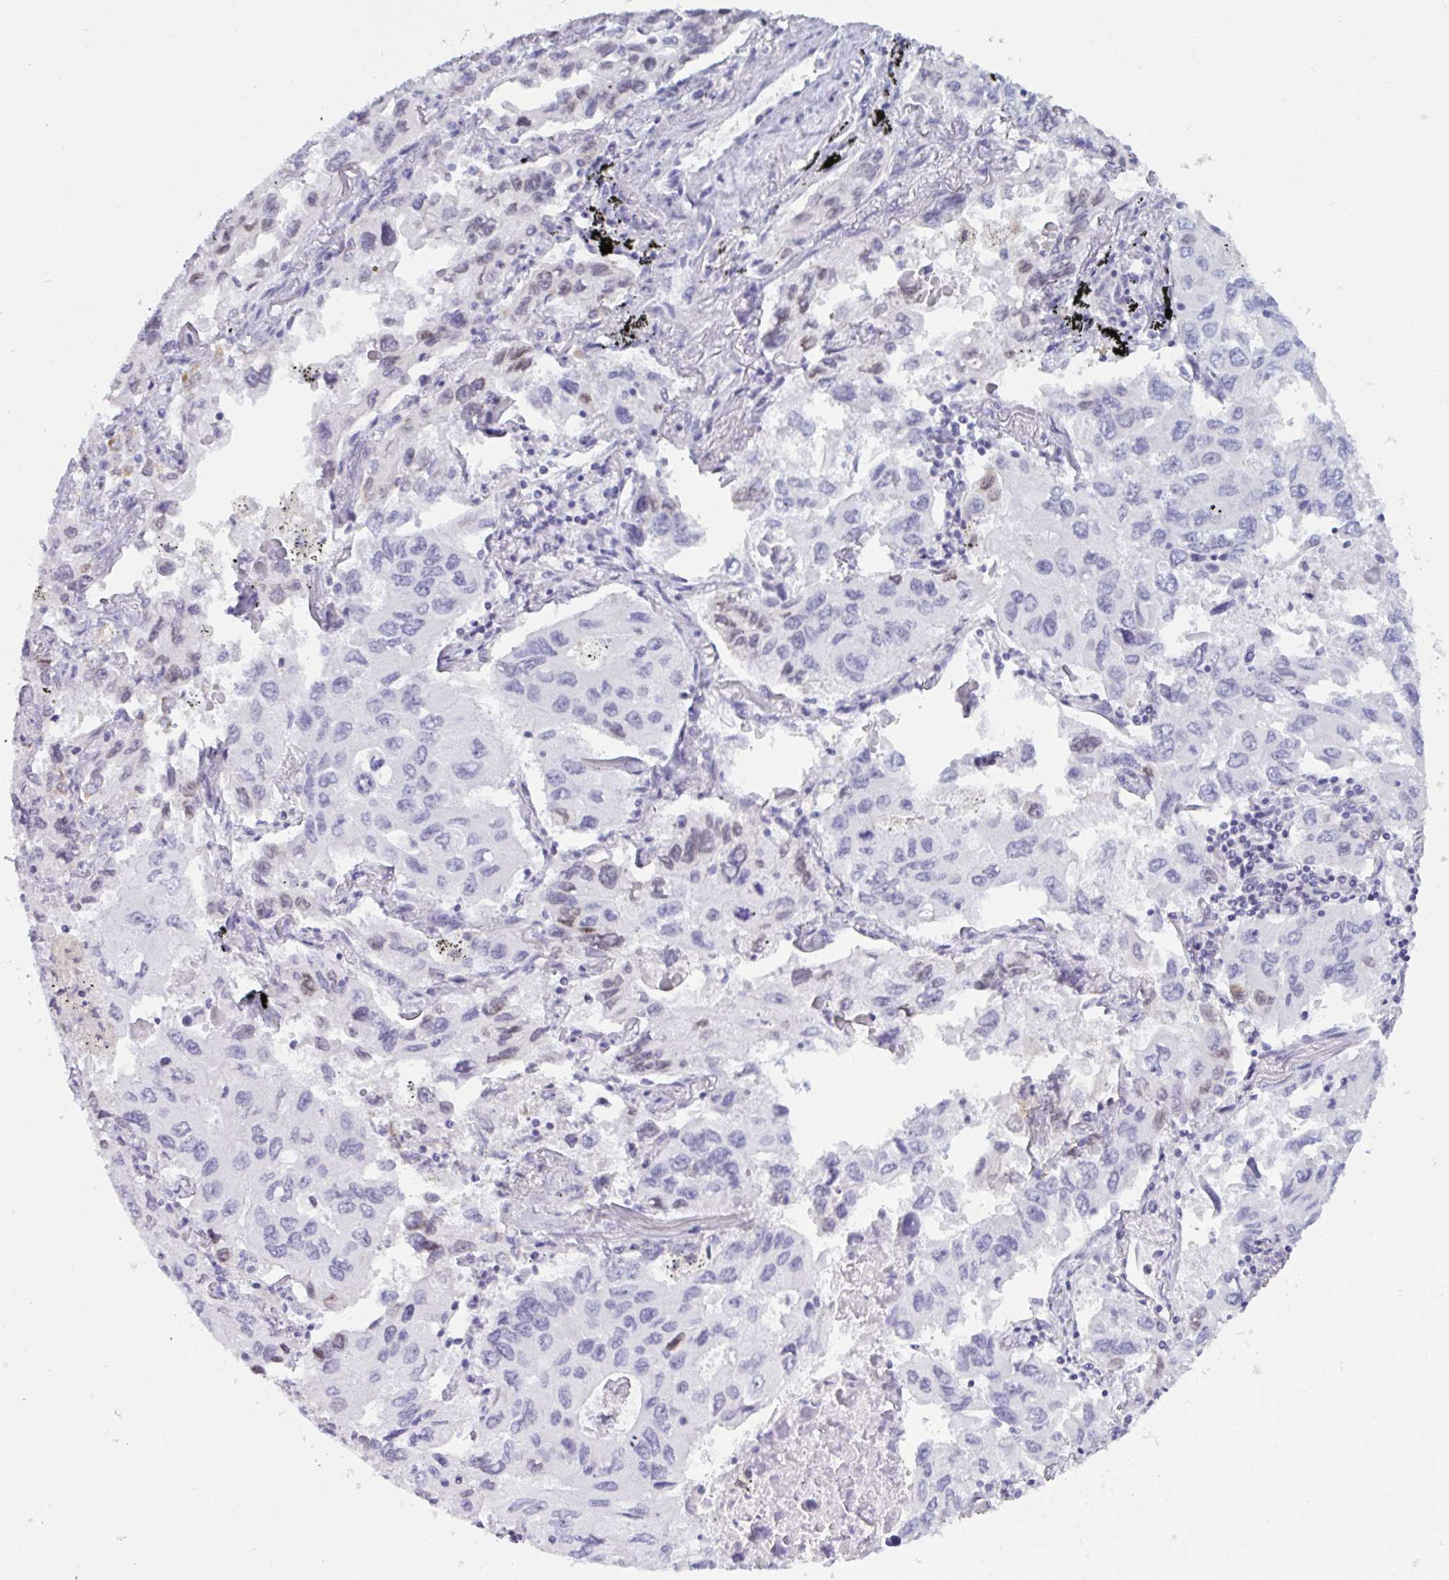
{"staining": {"intensity": "negative", "quantity": "none", "location": "none"}, "tissue": "lung cancer", "cell_type": "Tumor cells", "image_type": "cancer", "snomed": [{"axis": "morphology", "description": "Adenocarcinoma, NOS"}, {"axis": "topography", "description": "Lung"}], "caption": "Tumor cells show no significant expression in lung cancer (adenocarcinoma). (DAB IHC visualized using brightfield microscopy, high magnification).", "gene": "TANK", "patient": {"sex": "male", "age": 64}}